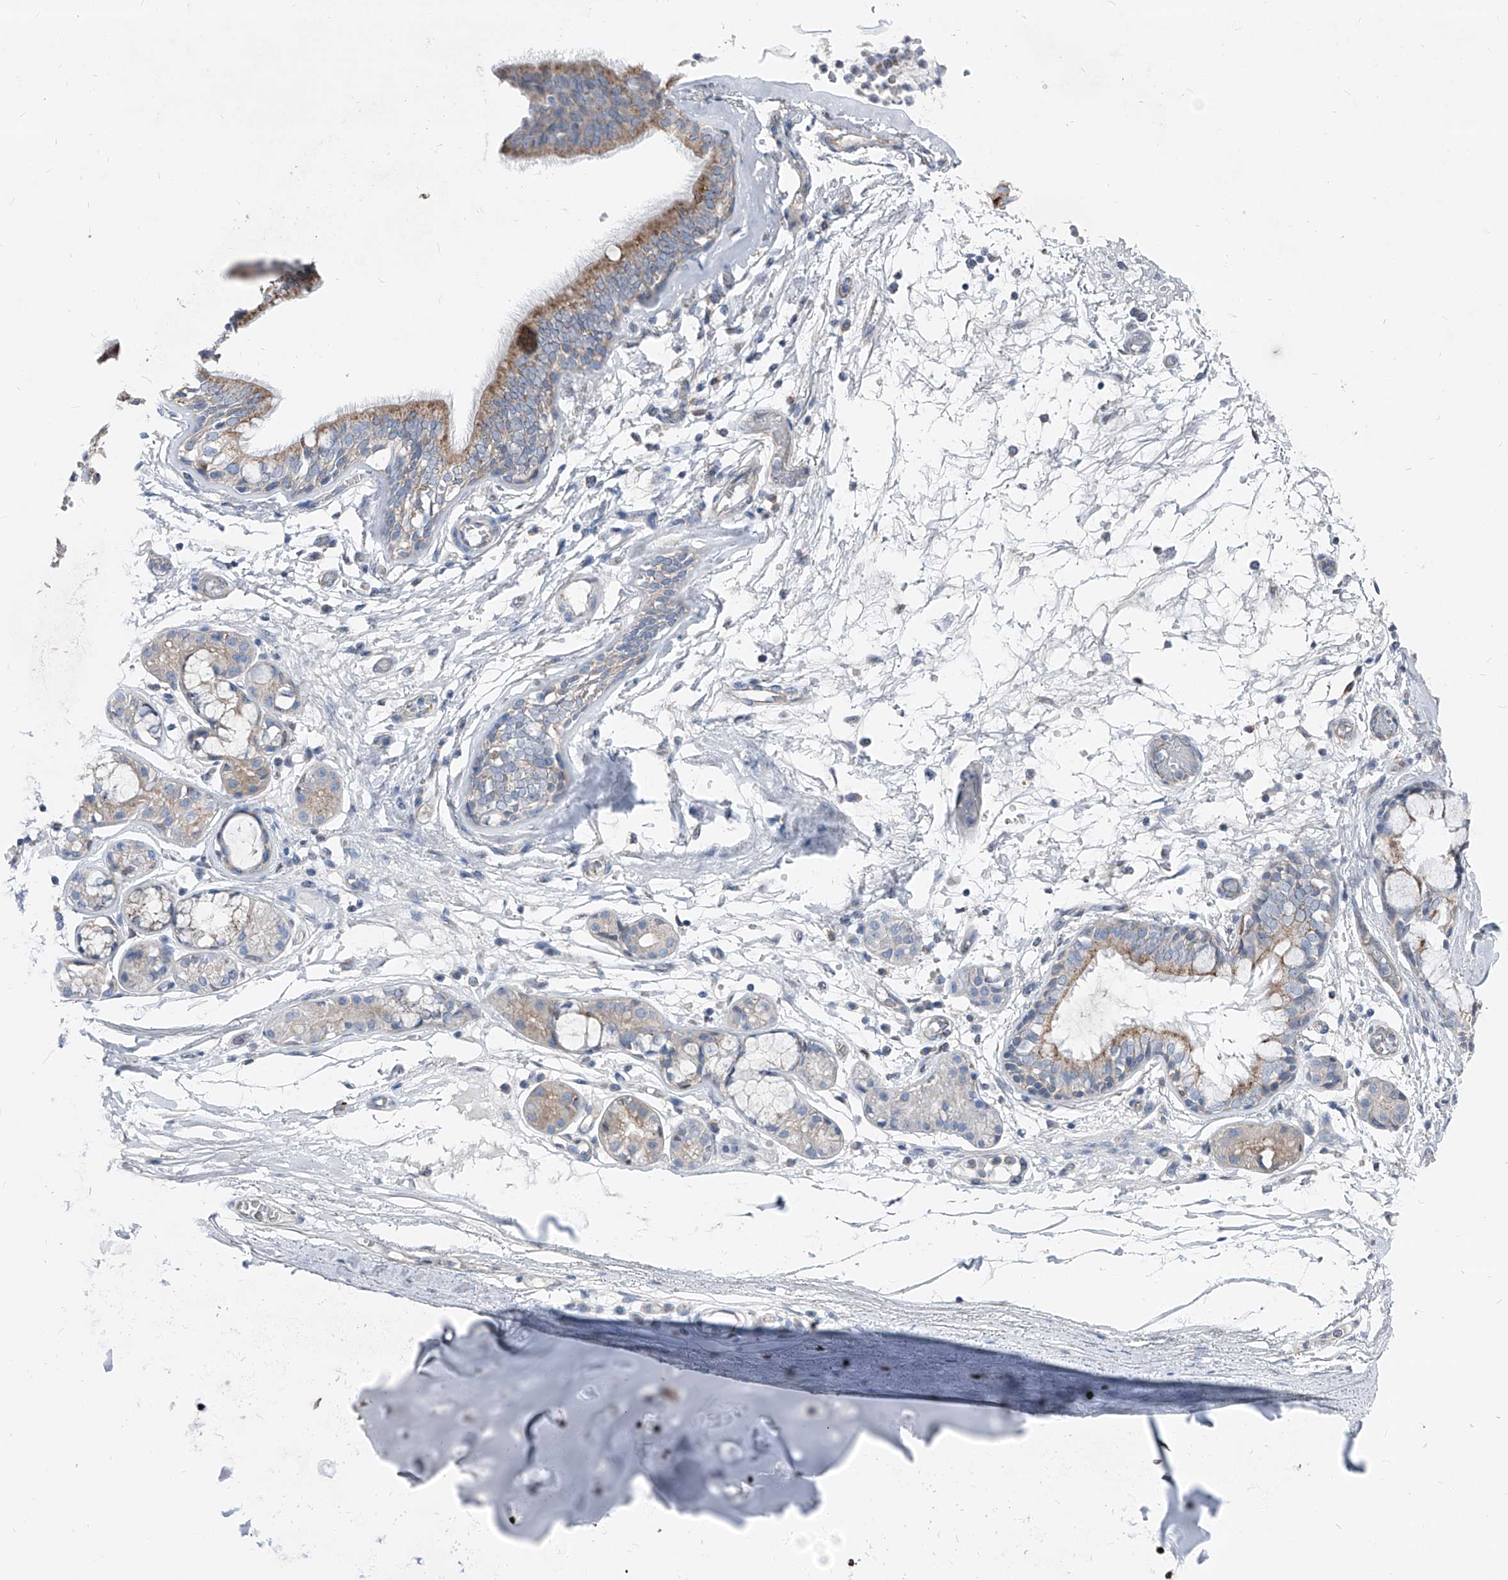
{"staining": {"intensity": "negative", "quantity": "none", "location": "none"}, "tissue": "adipose tissue", "cell_type": "Adipocytes", "image_type": "normal", "snomed": [{"axis": "morphology", "description": "Normal tissue, NOS"}, {"axis": "topography", "description": "Cartilage tissue"}], "caption": "Protein analysis of unremarkable adipose tissue shows no significant expression in adipocytes. (Immunohistochemistry (ihc), brightfield microscopy, high magnification).", "gene": "AGPS", "patient": {"sex": "female", "age": 63}}